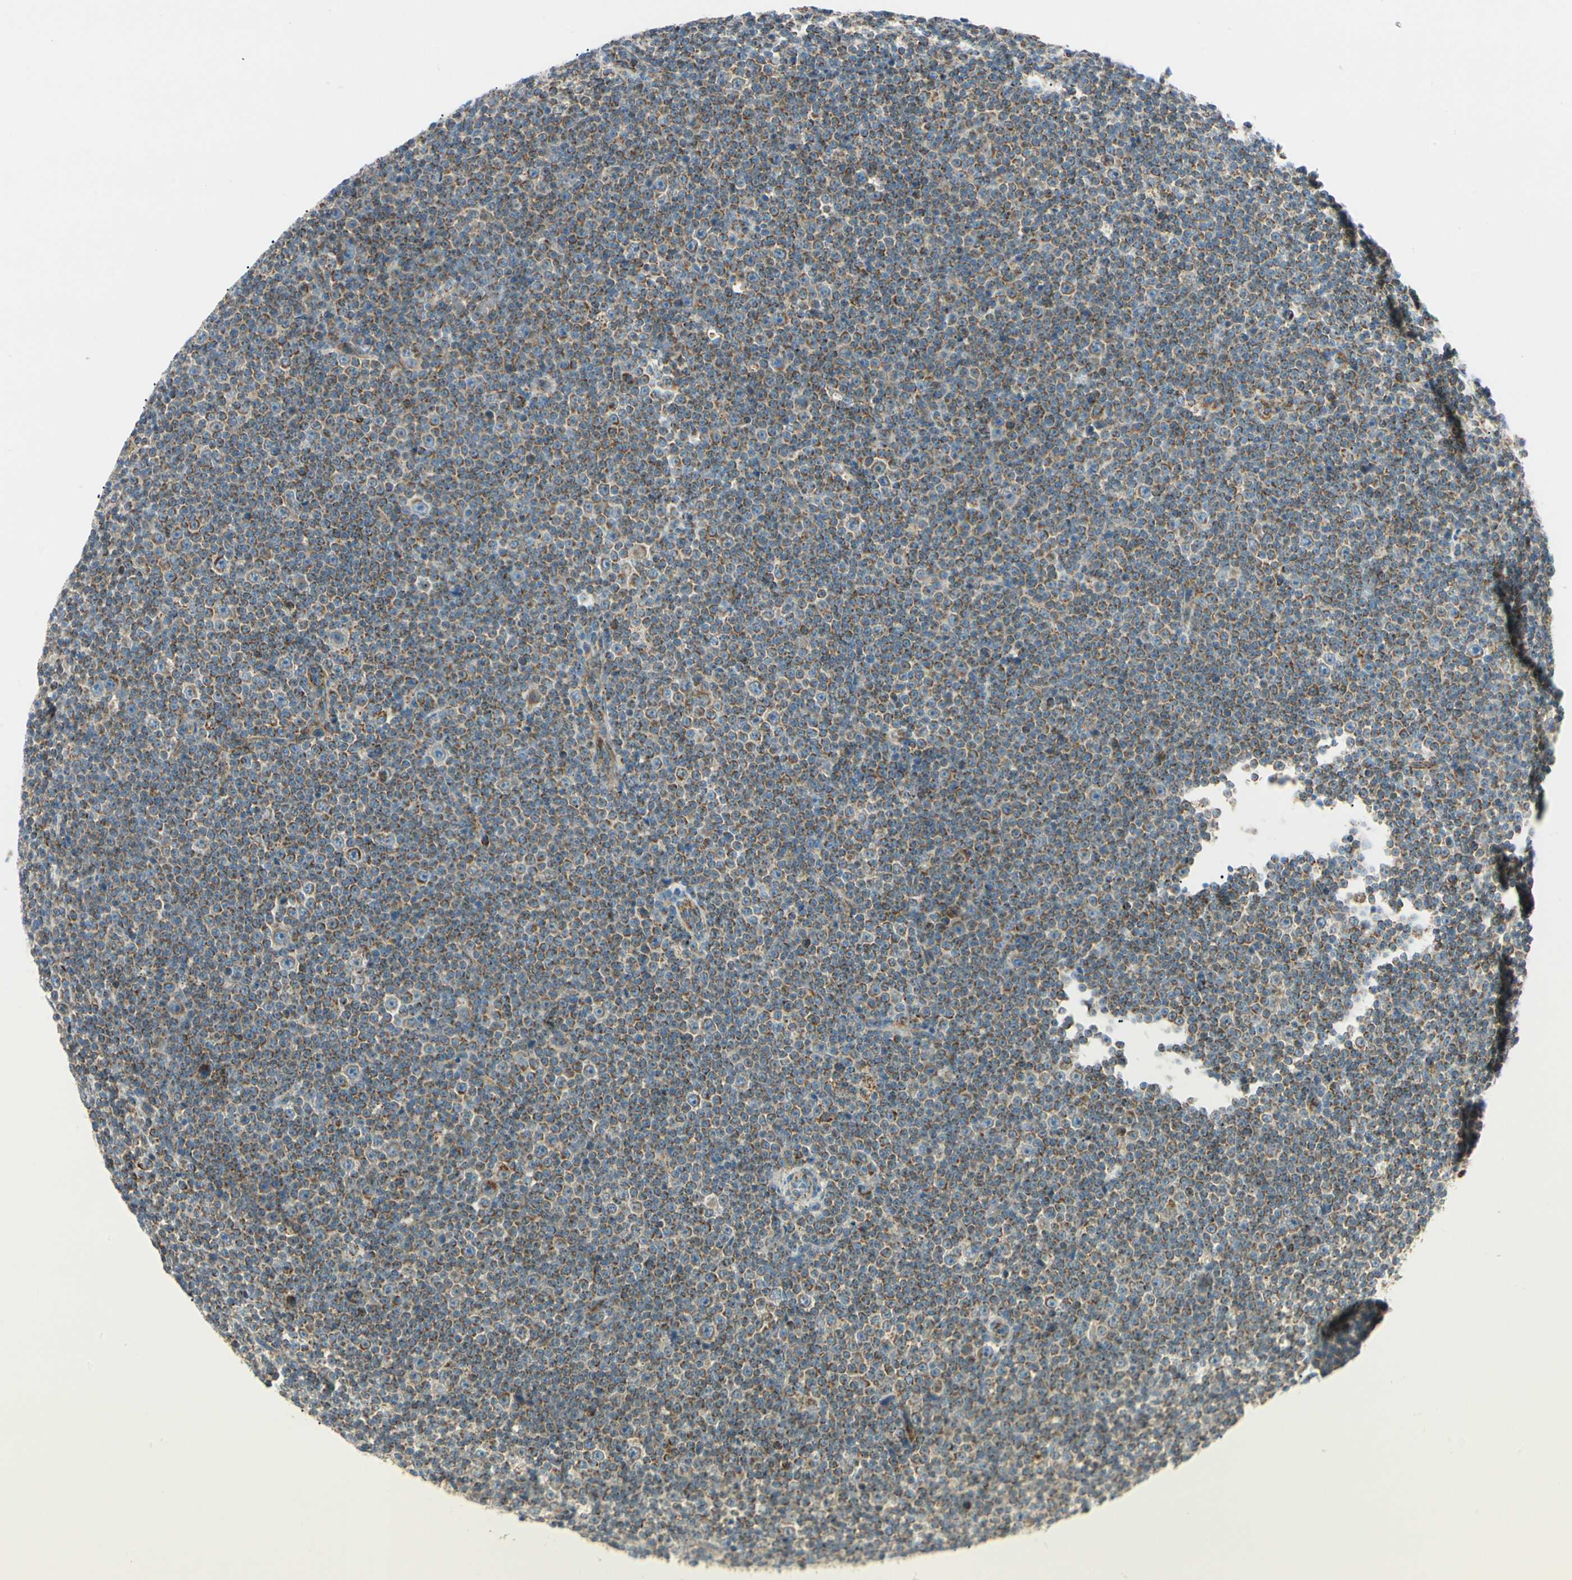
{"staining": {"intensity": "moderate", "quantity": ">75%", "location": "cytoplasmic/membranous"}, "tissue": "lymphoma", "cell_type": "Tumor cells", "image_type": "cancer", "snomed": [{"axis": "morphology", "description": "Malignant lymphoma, non-Hodgkin's type, Low grade"}, {"axis": "topography", "description": "Lymph node"}], "caption": "Immunohistochemistry photomicrograph of malignant lymphoma, non-Hodgkin's type (low-grade) stained for a protein (brown), which exhibits medium levels of moderate cytoplasmic/membranous expression in about >75% of tumor cells.", "gene": "TBC1D10A", "patient": {"sex": "female", "age": 67}}